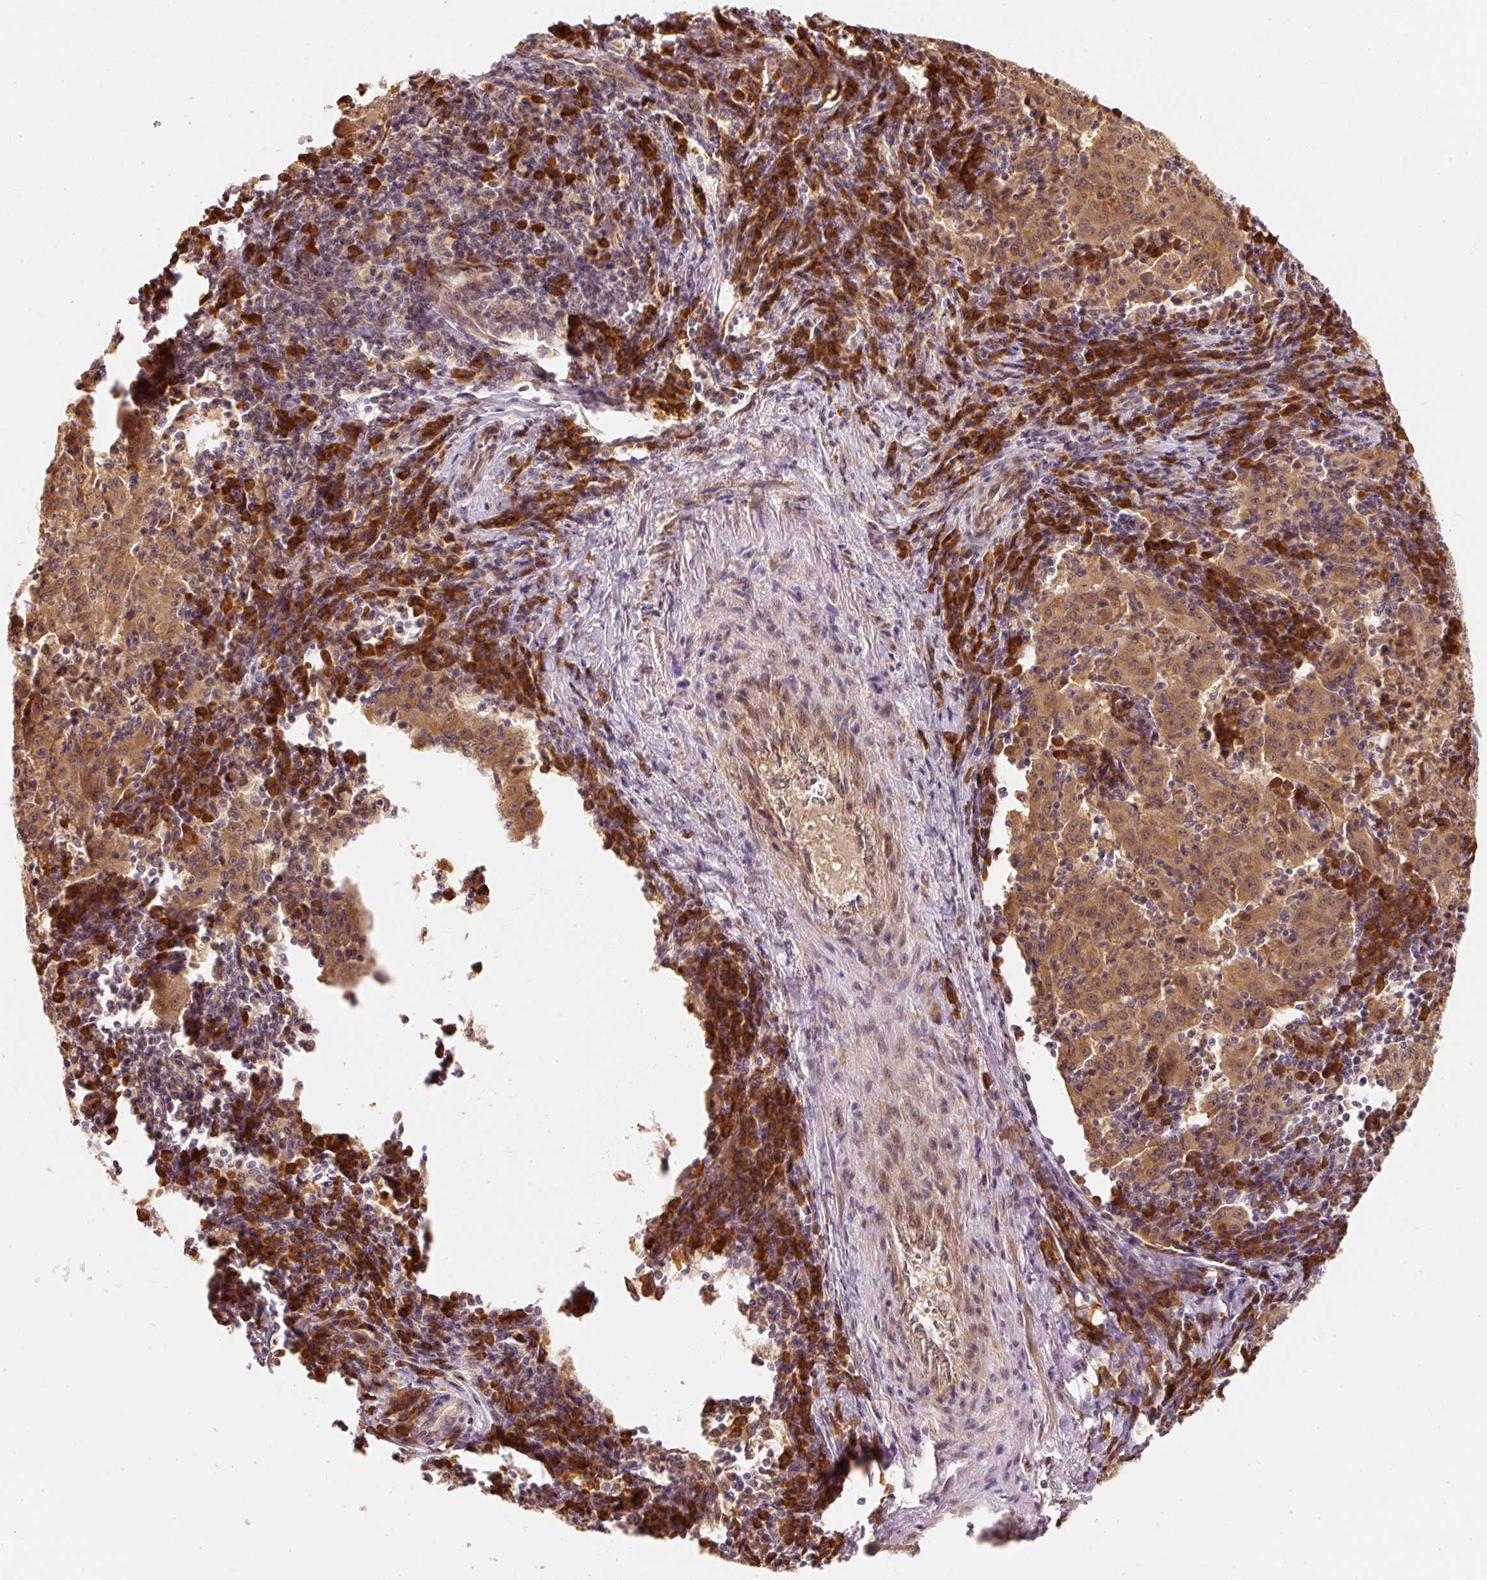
{"staining": {"intensity": "moderate", "quantity": ">75%", "location": "cytoplasmic/membranous"}, "tissue": "pancreatic cancer", "cell_type": "Tumor cells", "image_type": "cancer", "snomed": [{"axis": "morphology", "description": "Adenocarcinoma, NOS"}, {"axis": "topography", "description": "Pancreas"}], "caption": "A histopathology image of human pancreatic cancer stained for a protein demonstrates moderate cytoplasmic/membranous brown staining in tumor cells.", "gene": "EEF1A2", "patient": {"sex": "male", "age": 63}}